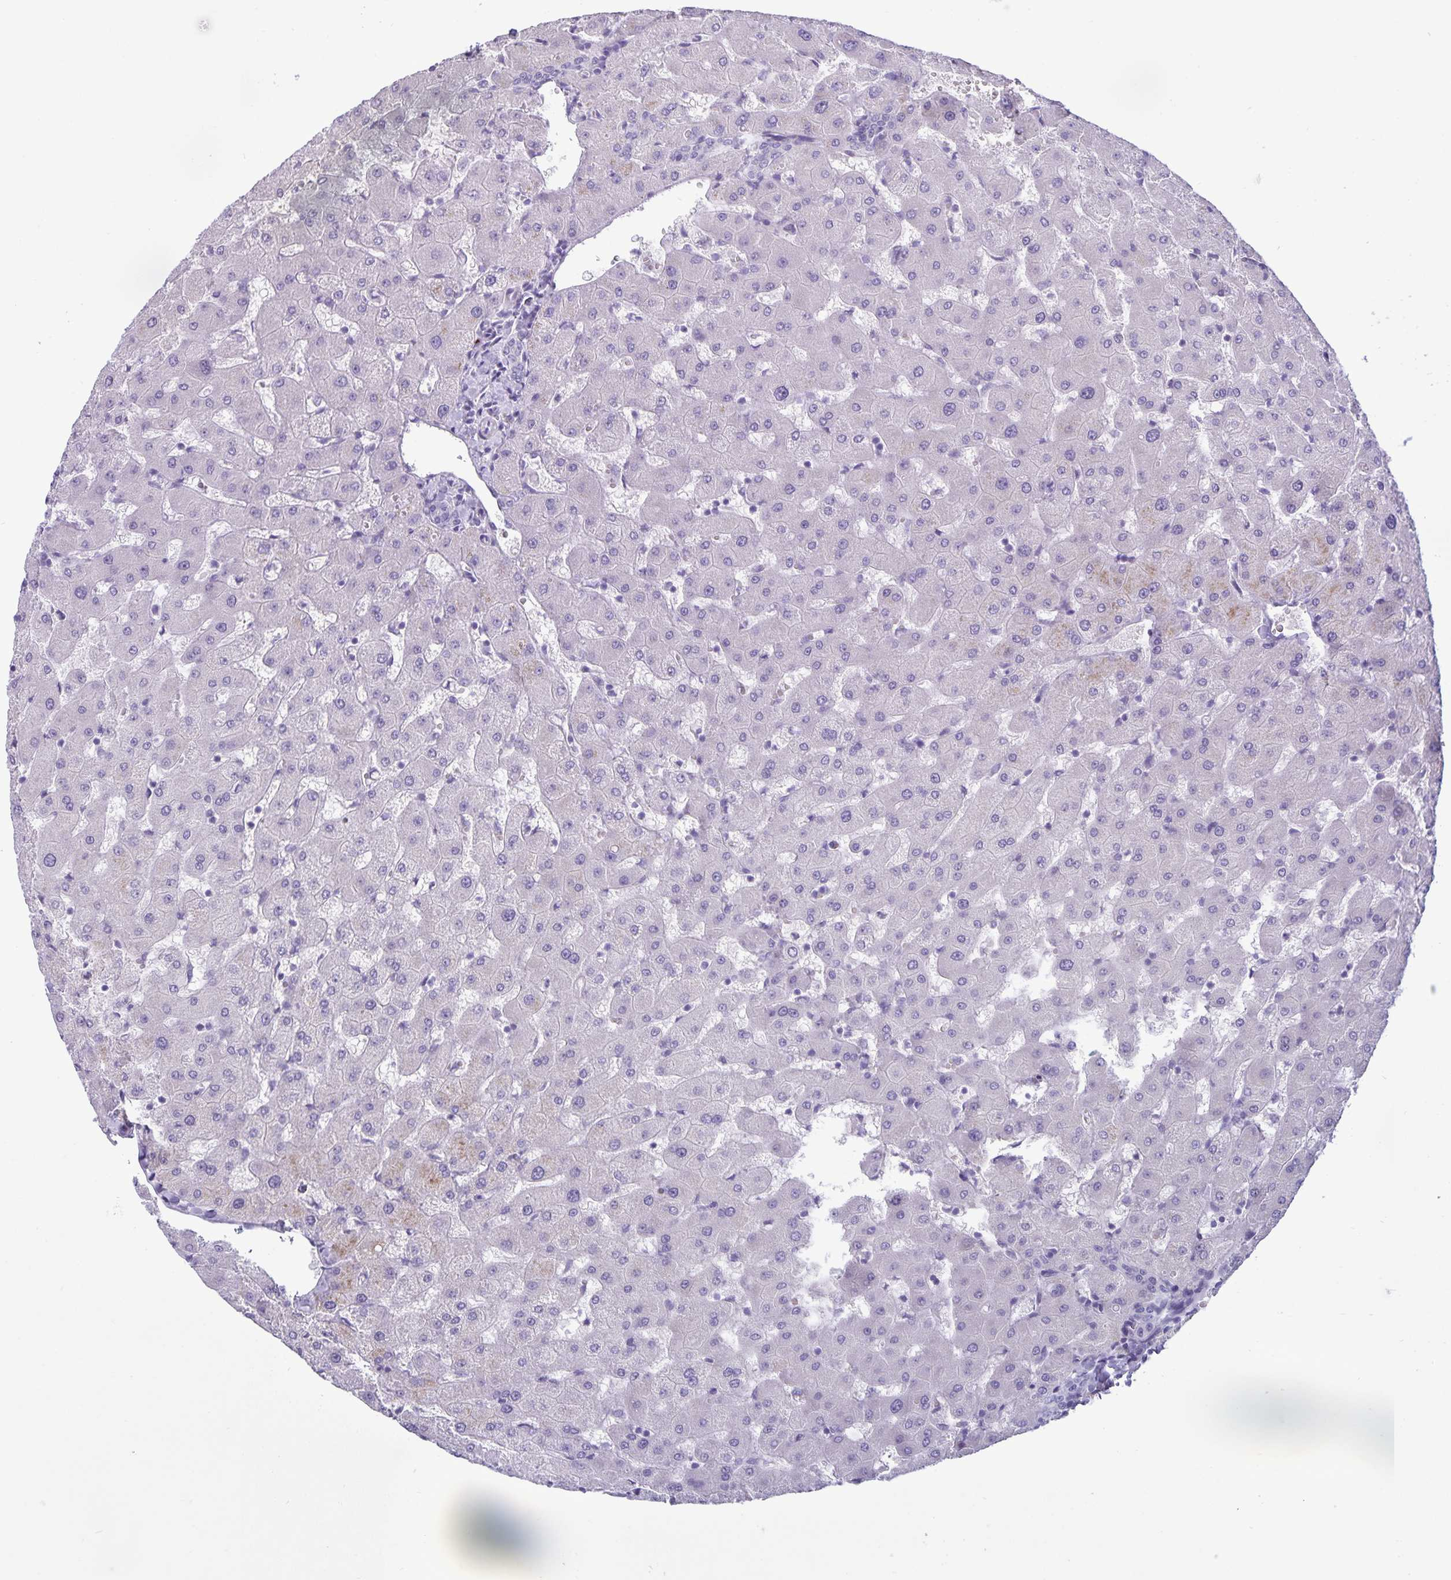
{"staining": {"intensity": "negative", "quantity": "none", "location": "none"}, "tissue": "liver", "cell_type": "Cholangiocytes", "image_type": "normal", "snomed": [{"axis": "morphology", "description": "Normal tissue, NOS"}, {"axis": "topography", "description": "Liver"}], "caption": "This image is of normal liver stained with immunohistochemistry (IHC) to label a protein in brown with the nuclei are counter-stained blue. There is no expression in cholangiocytes. (Stains: DAB IHC with hematoxylin counter stain, Microscopy: brightfield microscopy at high magnification).", "gene": "IBTK", "patient": {"sex": "female", "age": 63}}